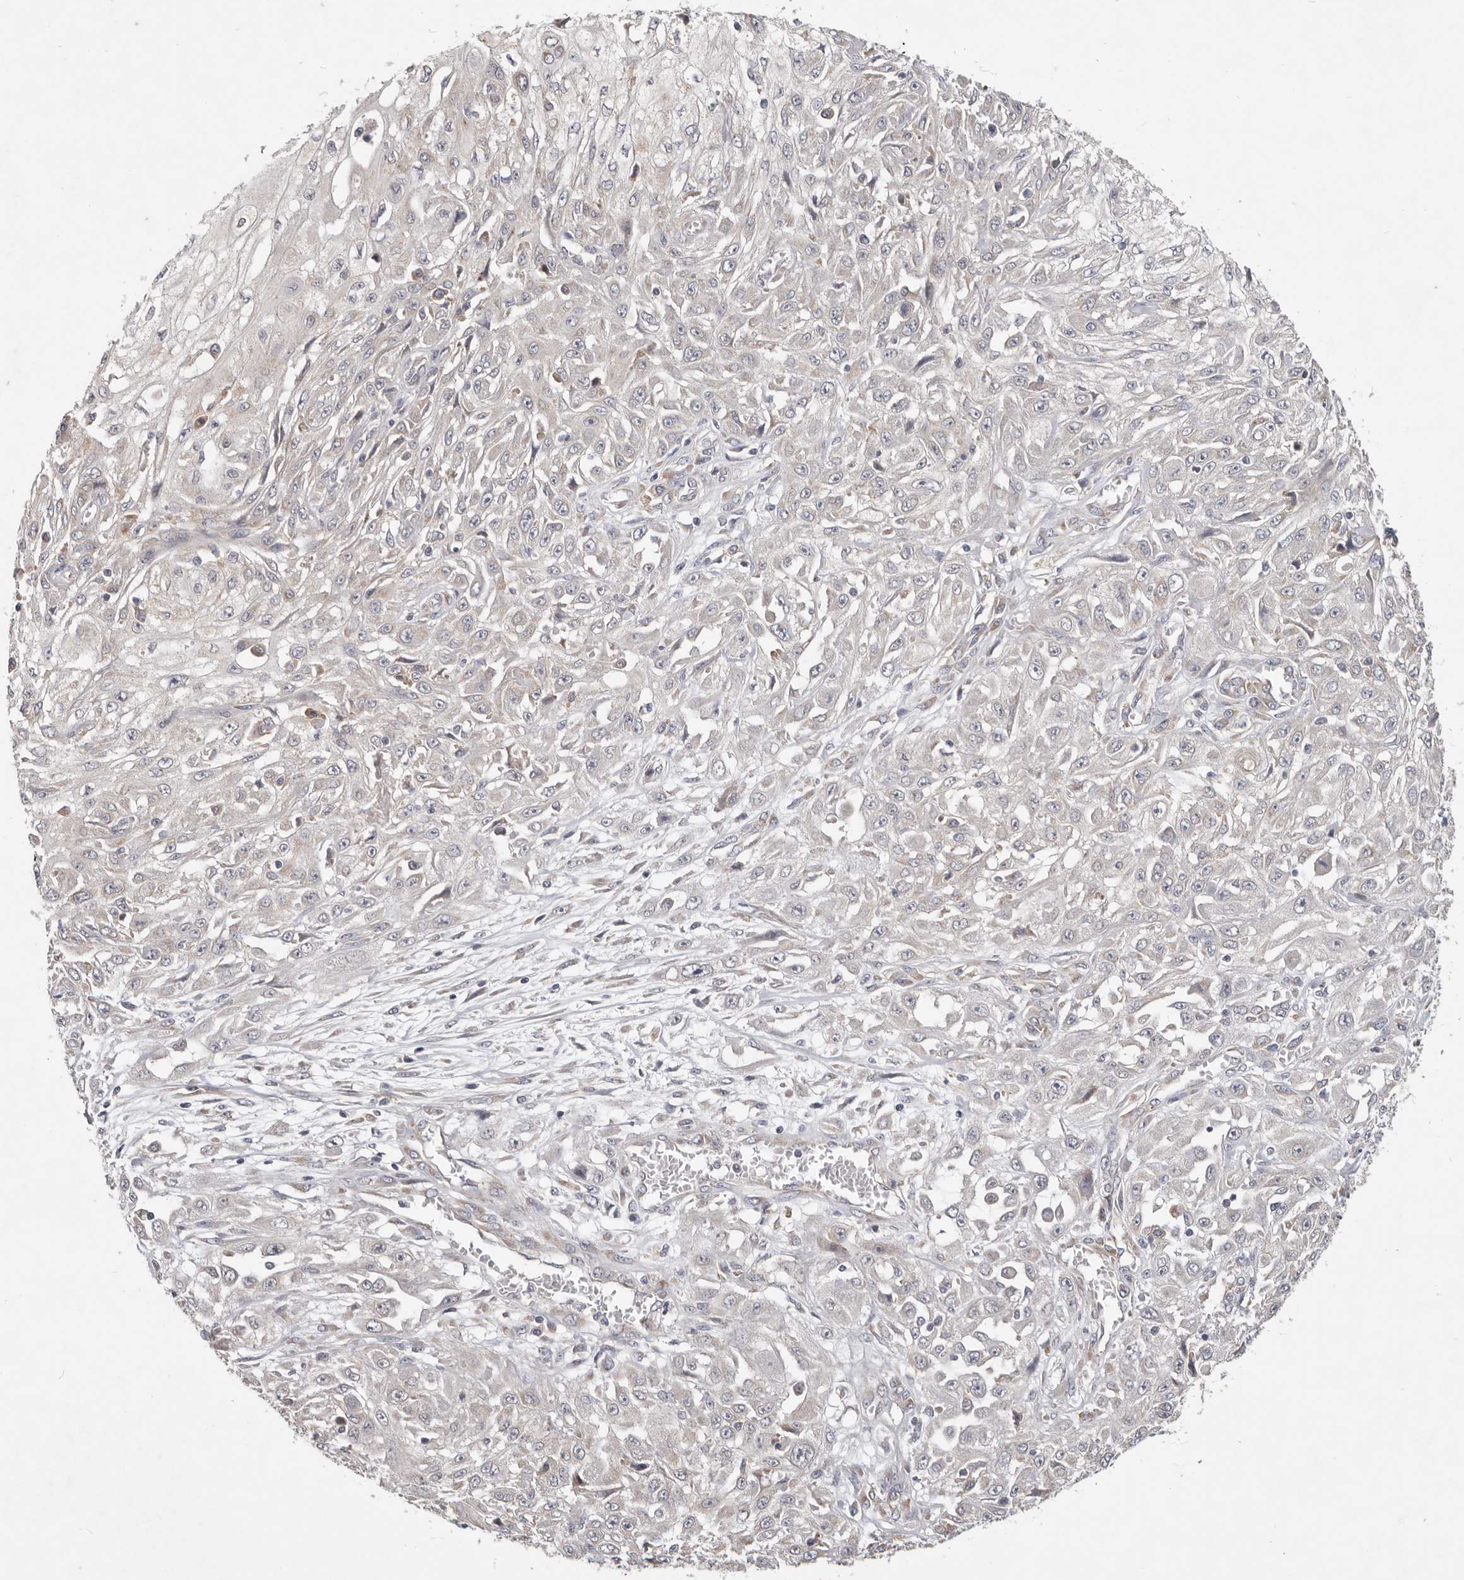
{"staining": {"intensity": "negative", "quantity": "none", "location": "none"}, "tissue": "skin cancer", "cell_type": "Tumor cells", "image_type": "cancer", "snomed": [{"axis": "morphology", "description": "Squamous cell carcinoma, NOS"}, {"axis": "morphology", "description": "Squamous cell carcinoma, metastatic, NOS"}, {"axis": "topography", "description": "Skin"}, {"axis": "topography", "description": "Lymph node"}], "caption": "An image of human skin metastatic squamous cell carcinoma is negative for staining in tumor cells.", "gene": "WDR77", "patient": {"sex": "male", "age": 75}}